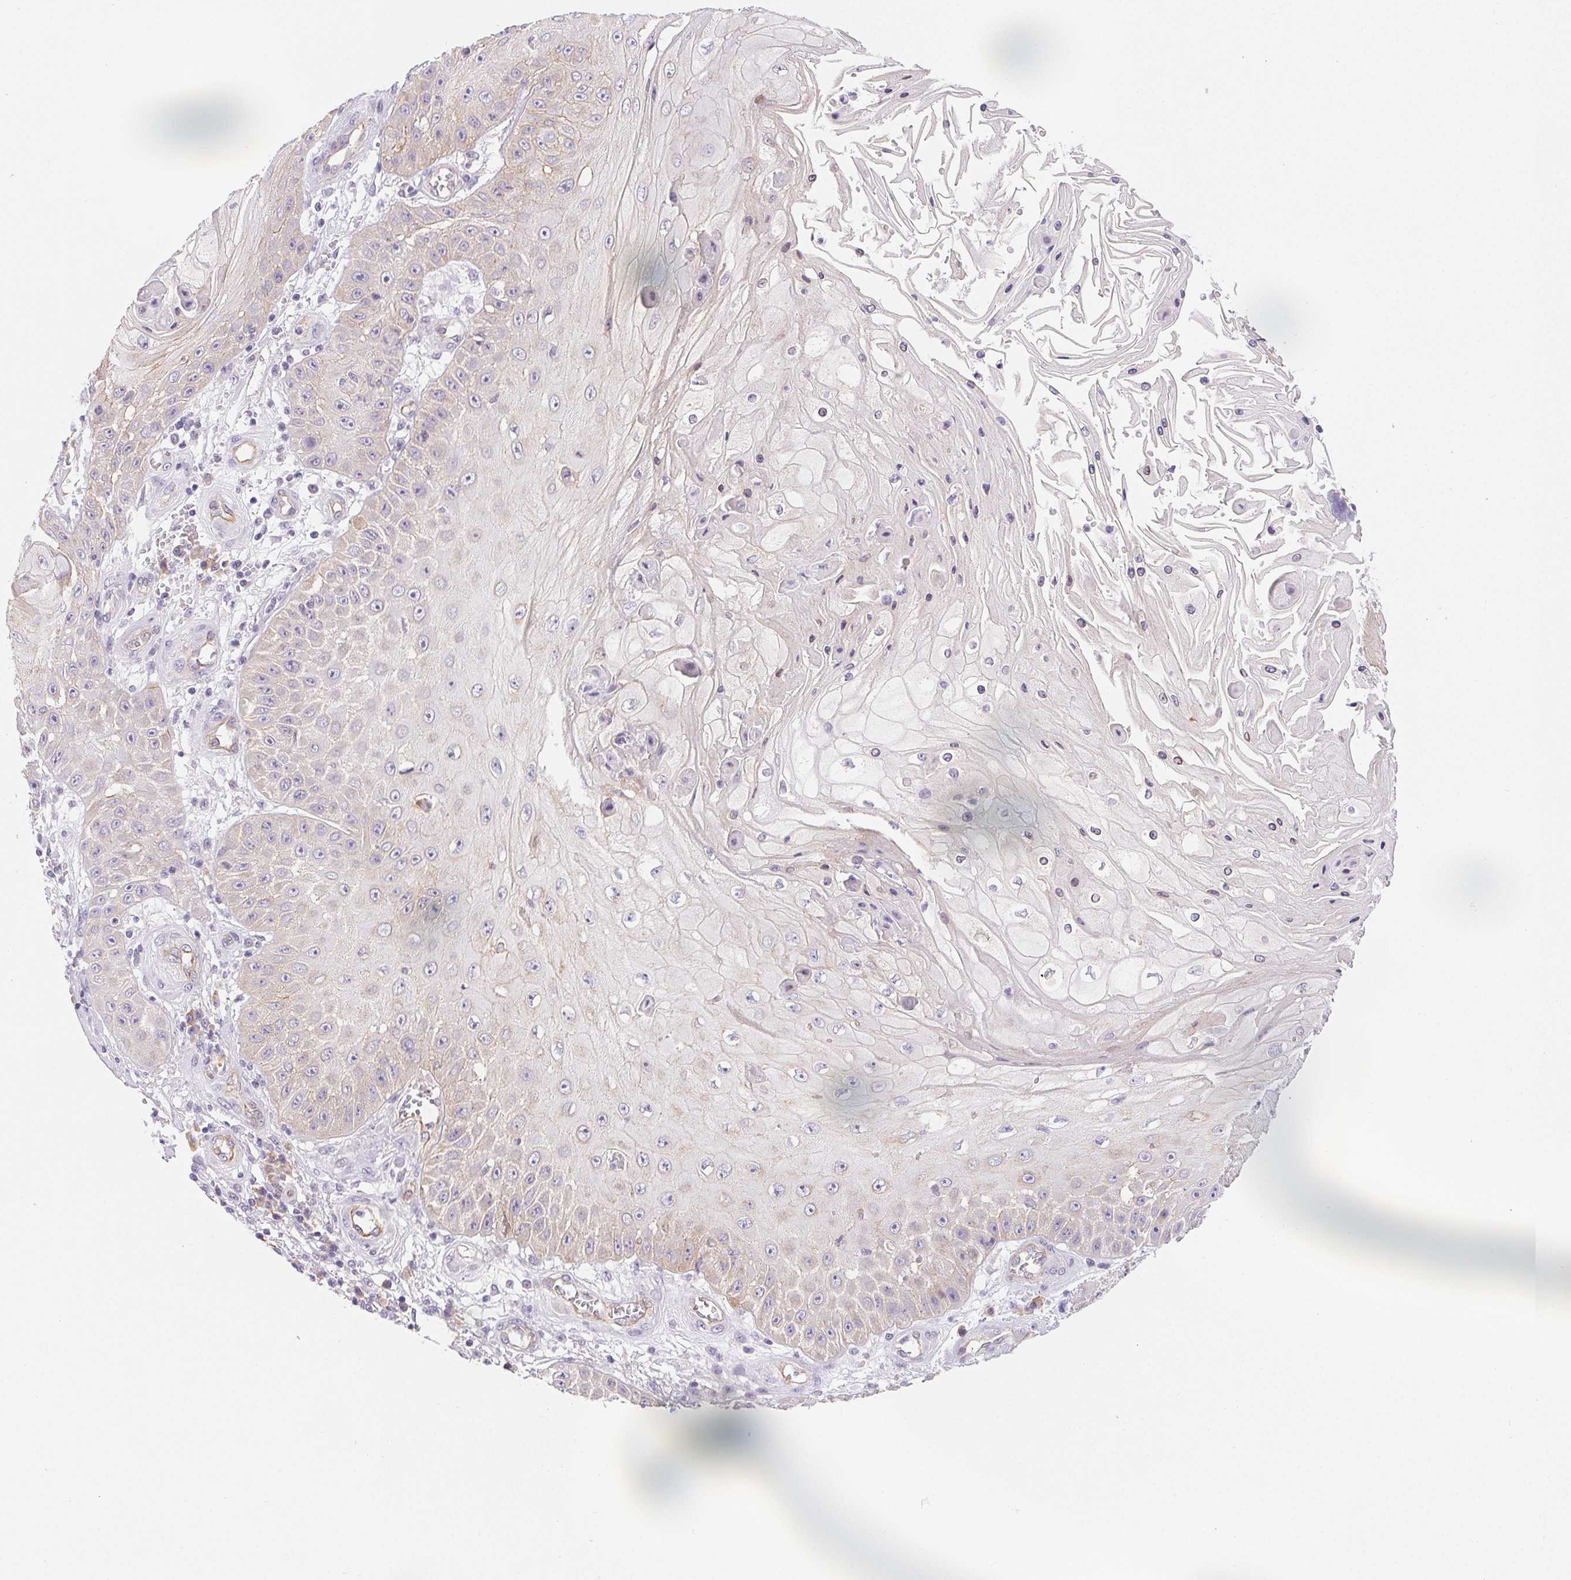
{"staining": {"intensity": "weak", "quantity": "<25%", "location": "cytoplasmic/membranous"}, "tissue": "skin cancer", "cell_type": "Tumor cells", "image_type": "cancer", "snomed": [{"axis": "morphology", "description": "Squamous cell carcinoma, NOS"}, {"axis": "topography", "description": "Skin"}], "caption": "DAB immunohistochemical staining of squamous cell carcinoma (skin) displays no significant staining in tumor cells.", "gene": "CSN1S1", "patient": {"sex": "male", "age": 70}}